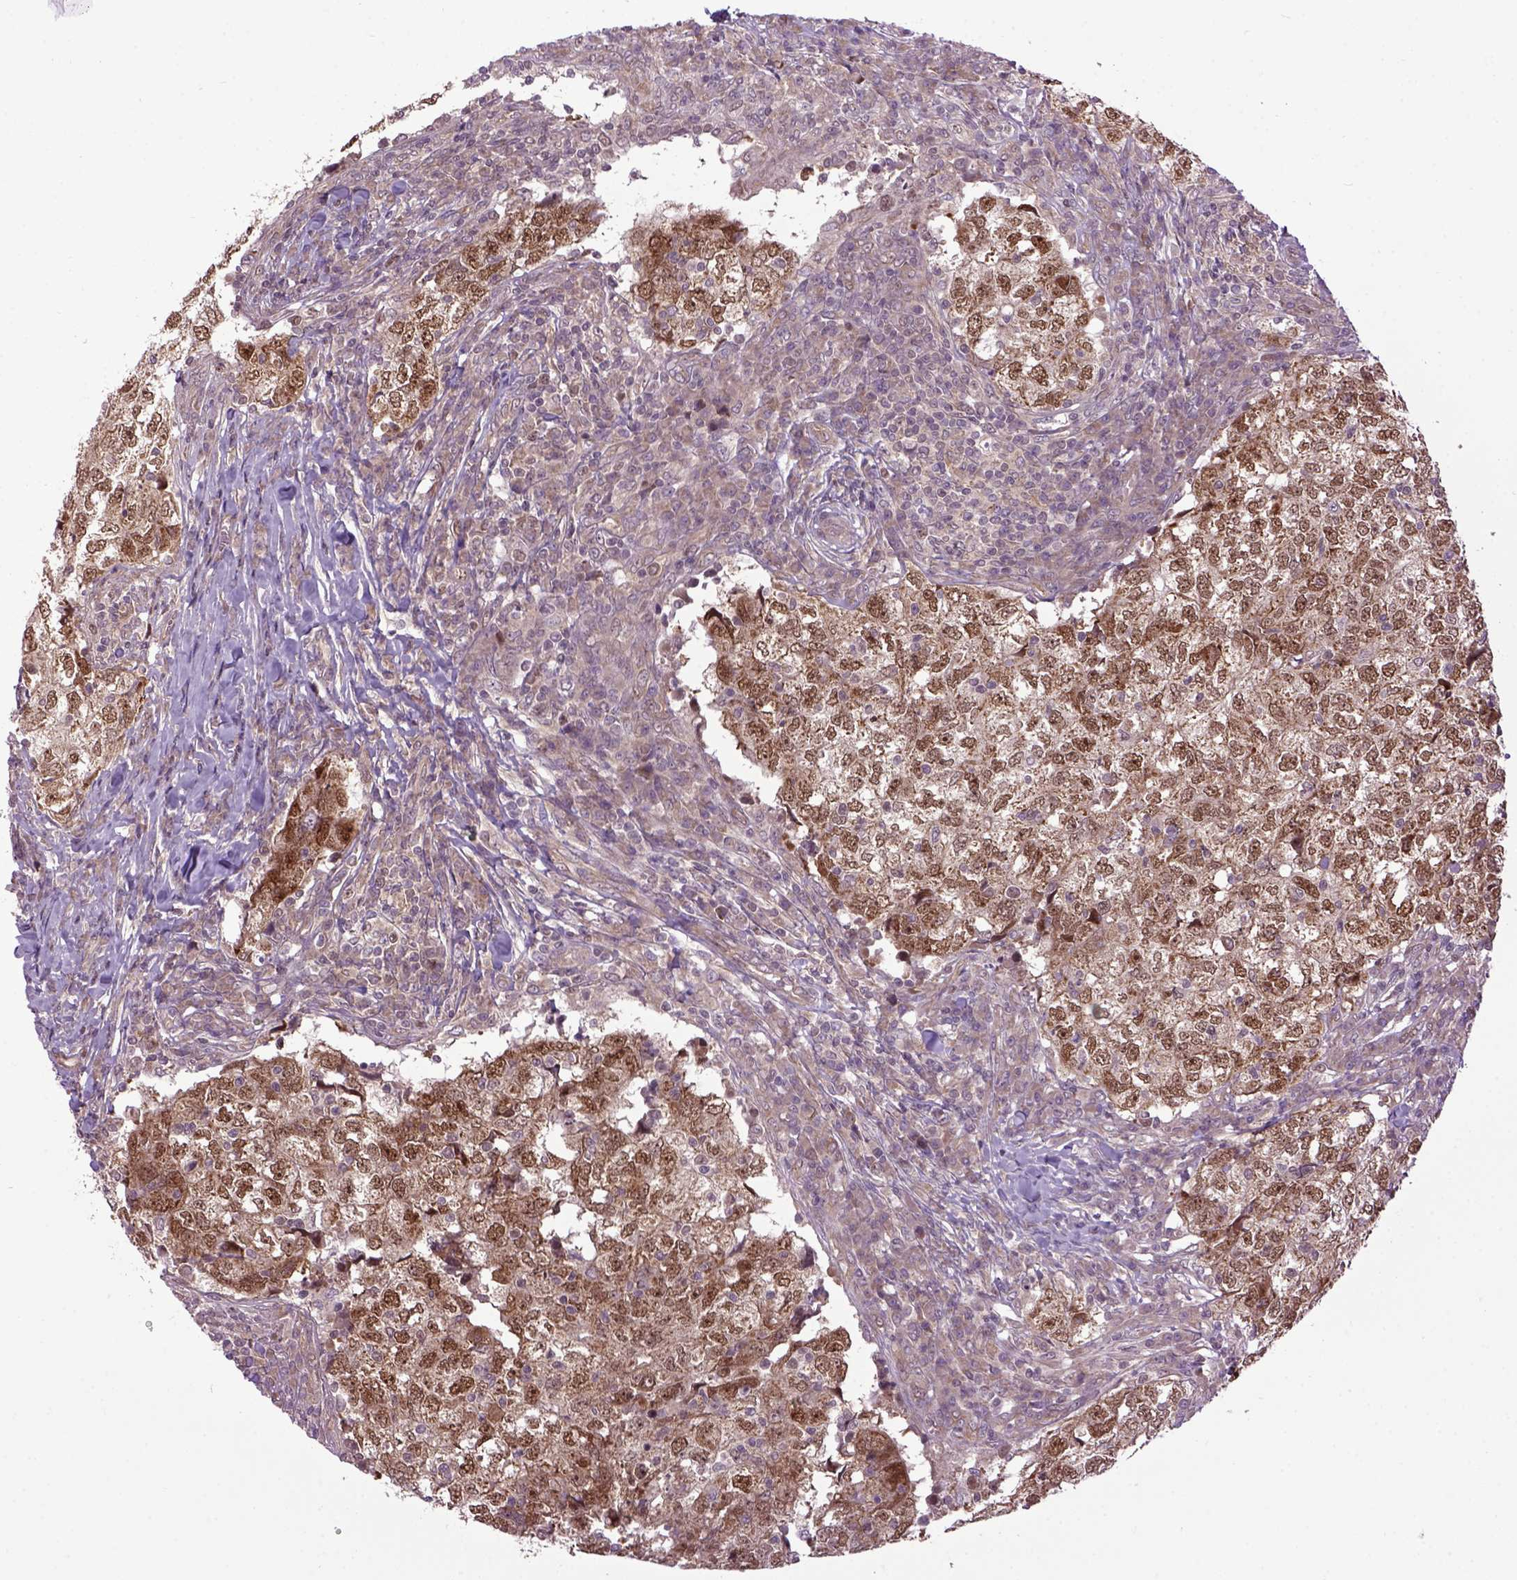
{"staining": {"intensity": "moderate", "quantity": ">75%", "location": "cytoplasmic/membranous,nuclear"}, "tissue": "breast cancer", "cell_type": "Tumor cells", "image_type": "cancer", "snomed": [{"axis": "morphology", "description": "Duct carcinoma"}, {"axis": "topography", "description": "Breast"}], "caption": "Moderate cytoplasmic/membranous and nuclear positivity is identified in about >75% of tumor cells in breast cancer (infiltrating ductal carcinoma). (Brightfield microscopy of DAB IHC at high magnification).", "gene": "WDR48", "patient": {"sex": "female", "age": 30}}